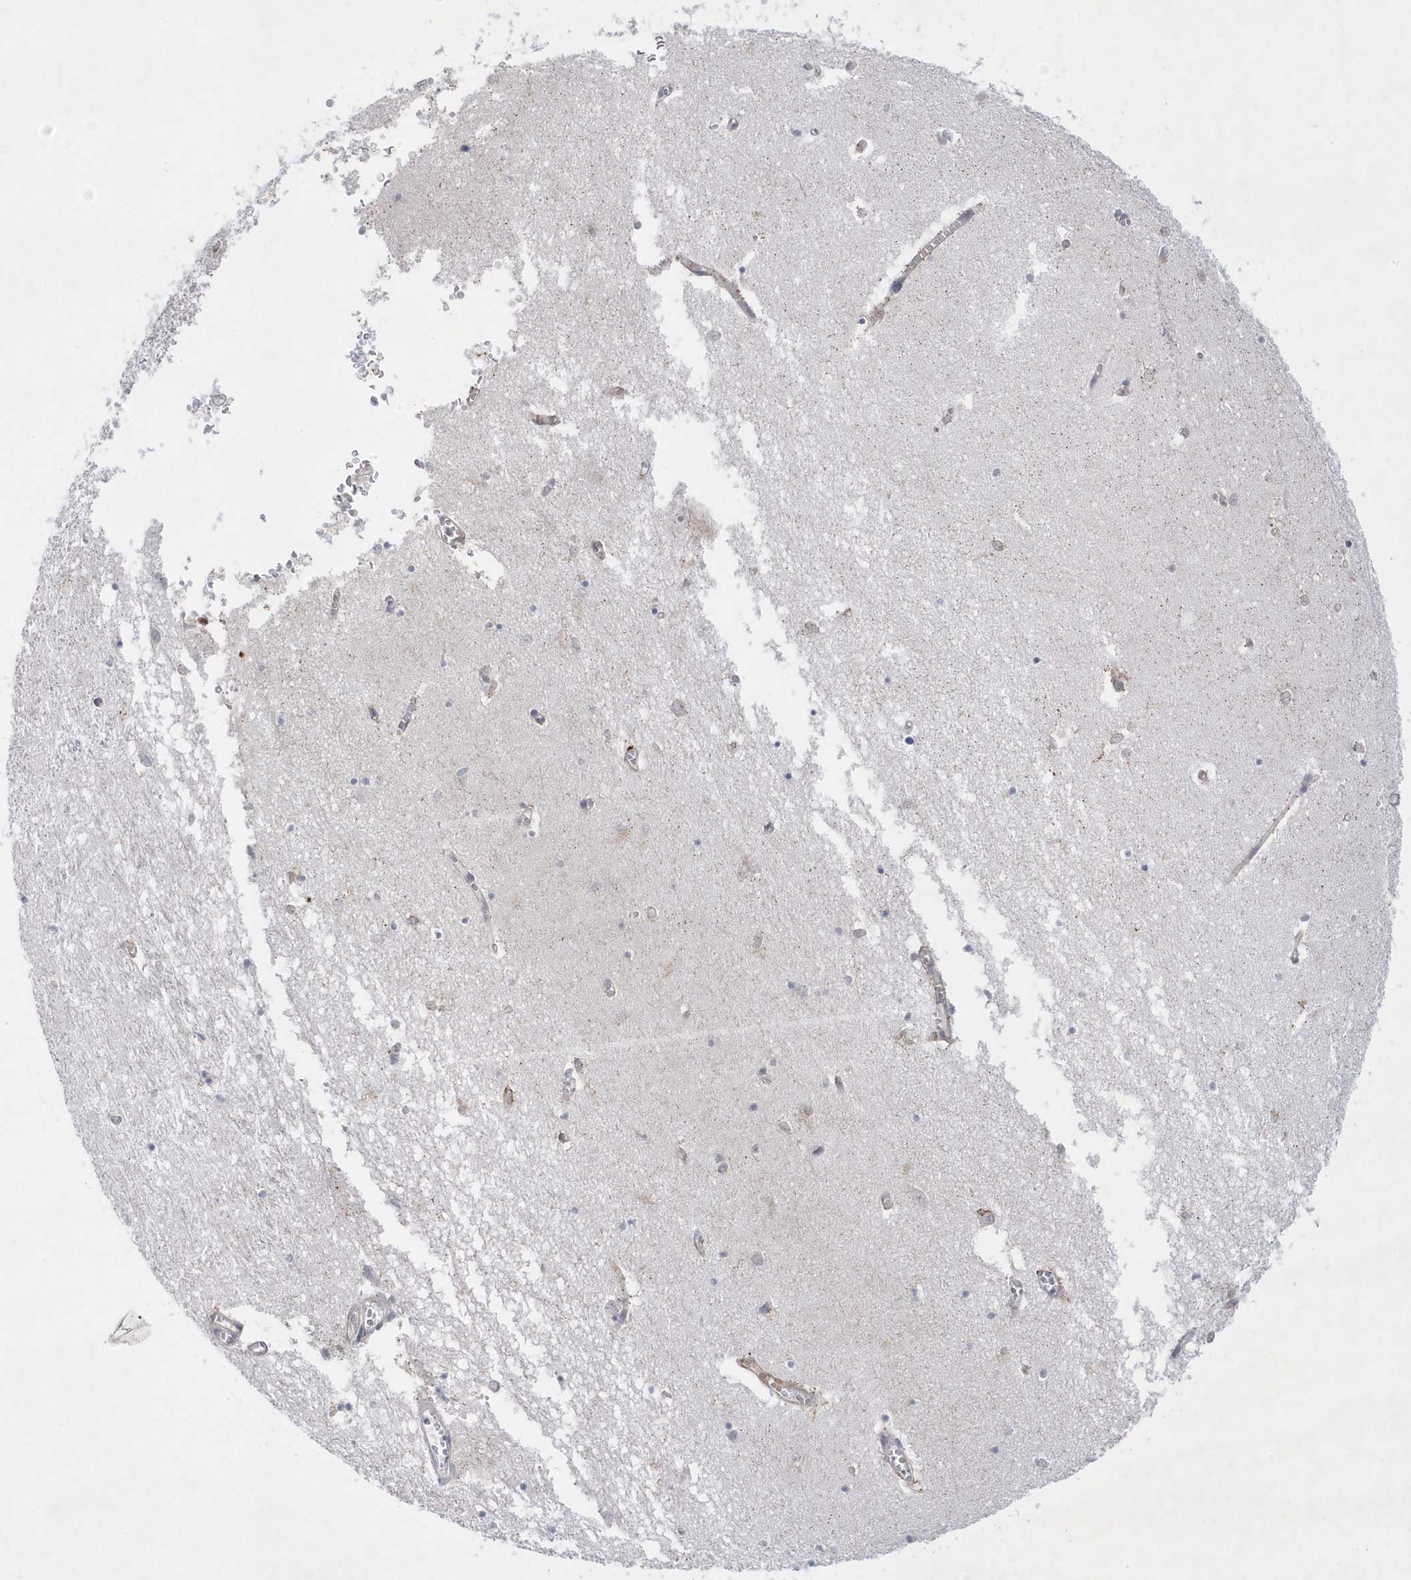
{"staining": {"intensity": "weak", "quantity": "<25%", "location": "cytoplasmic/membranous"}, "tissue": "hippocampus", "cell_type": "Glial cells", "image_type": "normal", "snomed": [{"axis": "morphology", "description": "Normal tissue, NOS"}, {"axis": "topography", "description": "Hippocampus"}], "caption": "The micrograph exhibits no staining of glial cells in normal hippocampus.", "gene": "ANAPC1", "patient": {"sex": "male", "age": 70}}